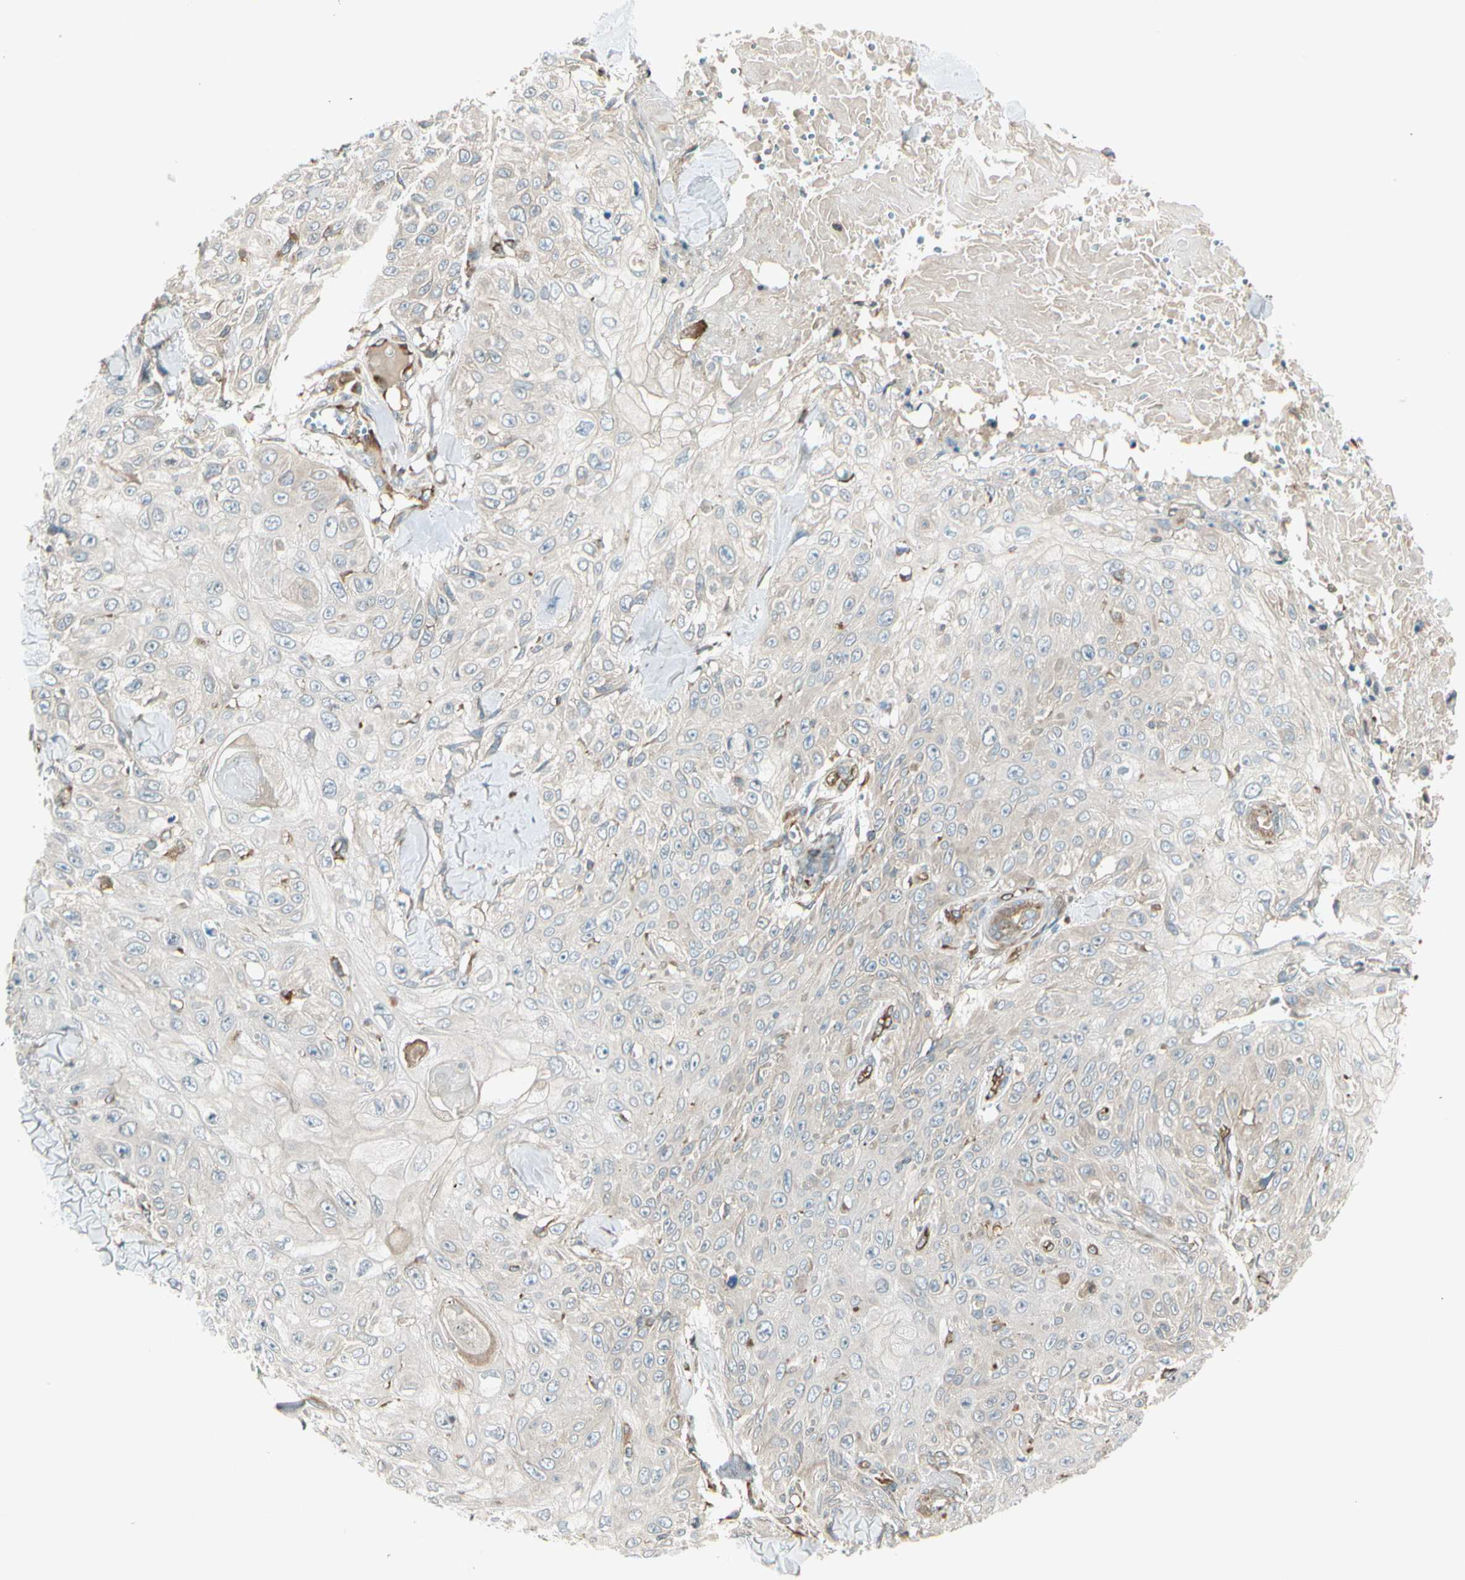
{"staining": {"intensity": "negative", "quantity": "none", "location": "none"}, "tissue": "skin cancer", "cell_type": "Tumor cells", "image_type": "cancer", "snomed": [{"axis": "morphology", "description": "Squamous cell carcinoma, NOS"}, {"axis": "topography", "description": "Skin"}], "caption": "Immunohistochemistry (IHC) photomicrograph of human skin cancer stained for a protein (brown), which exhibits no expression in tumor cells.", "gene": "TRIO", "patient": {"sex": "male", "age": 86}}